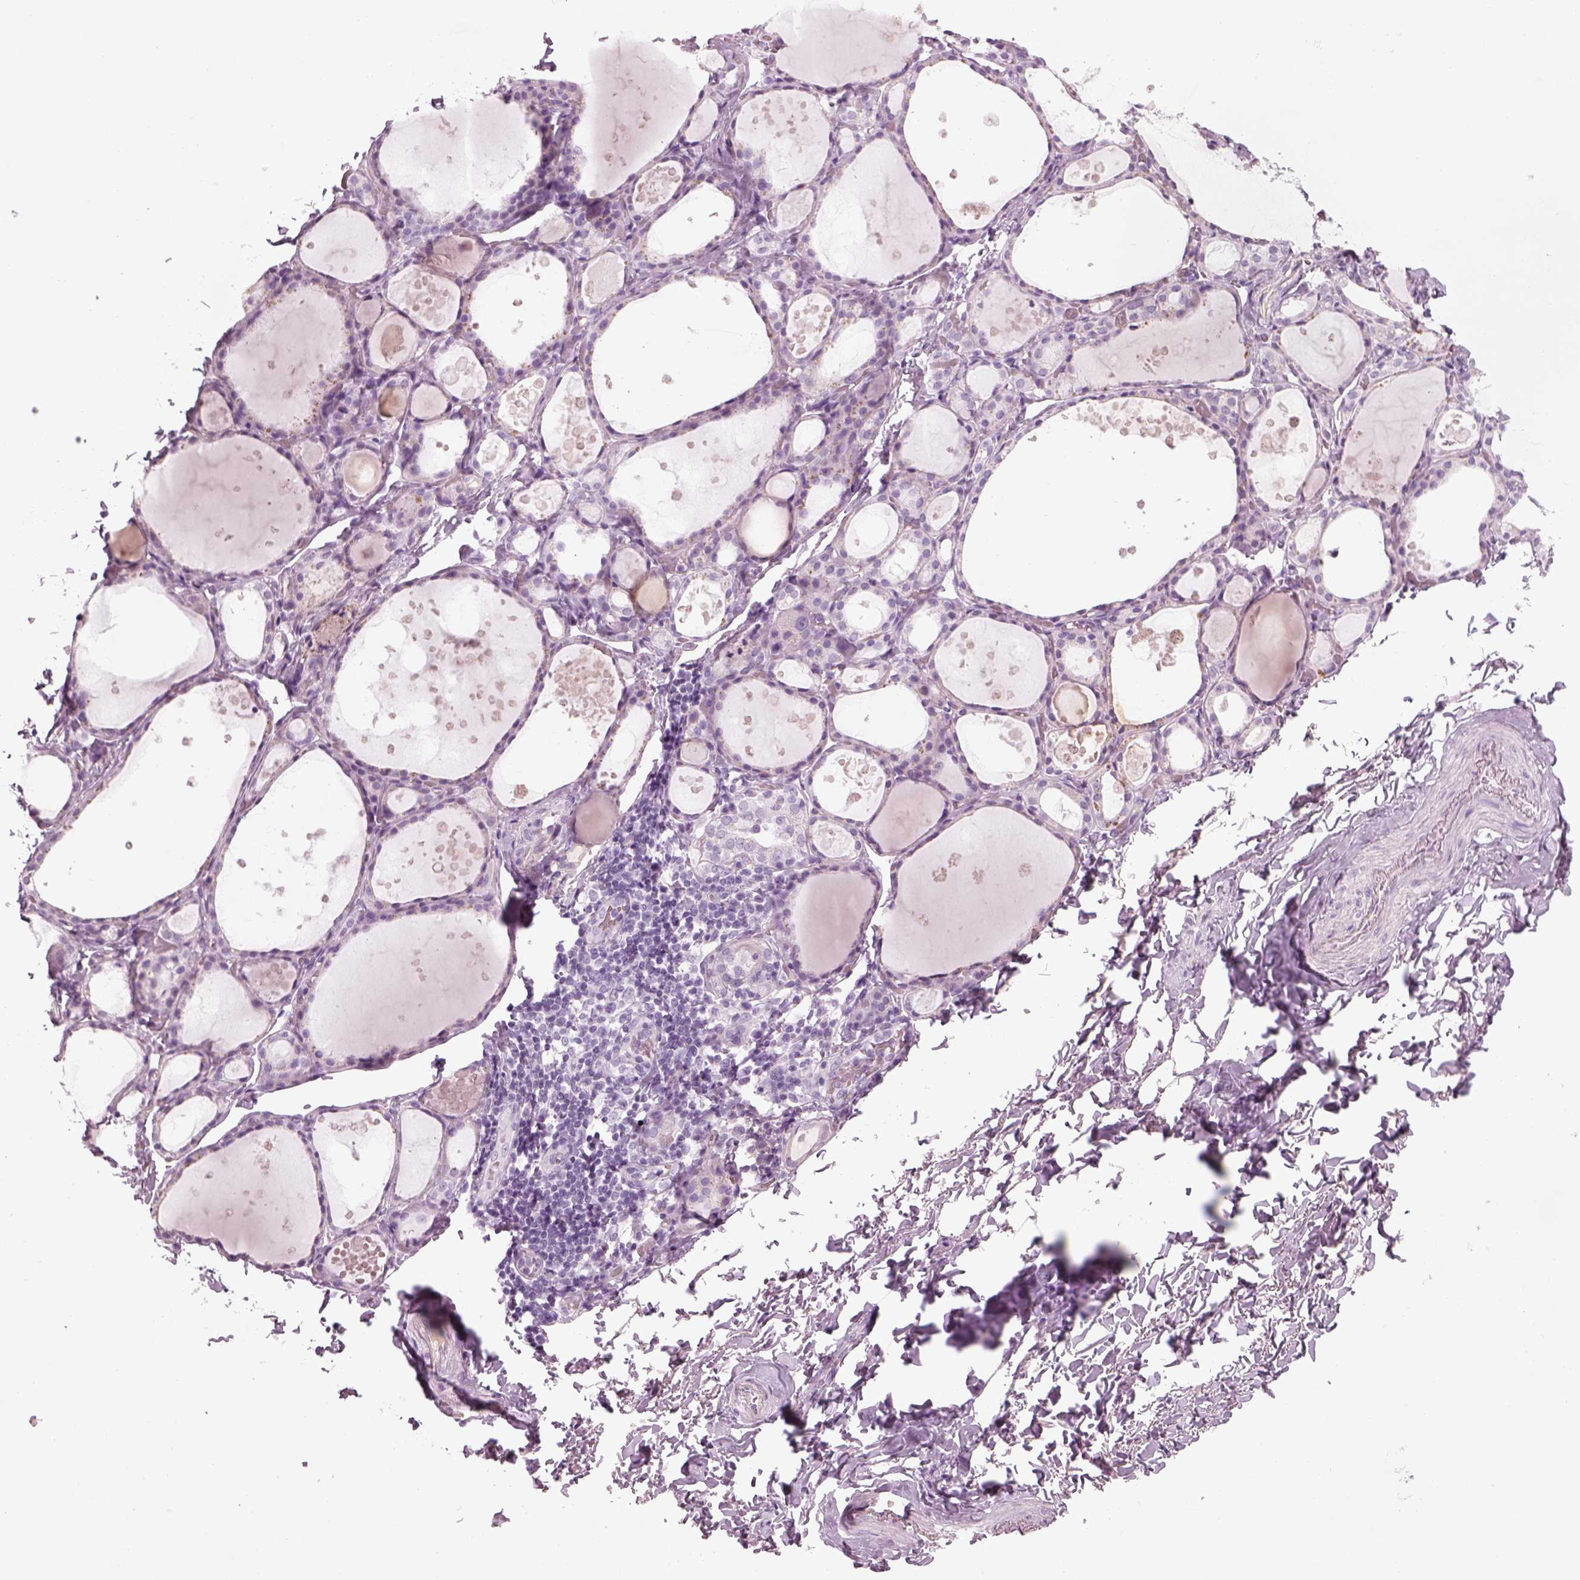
{"staining": {"intensity": "negative", "quantity": "none", "location": "none"}, "tissue": "thyroid gland", "cell_type": "Glandular cells", "image_type": "normal", "snomed": [{"axis": "morphology", "description": "Normal tissue, NOS"}, {"axis": "topography", "description": "Thyroid gland"}], "caption": "Protein analysis of benign thyroid gland reveals no significant expression in glandular cells. (Brightfield microscopy of DAB immunohistochemistry at high magnification).", "gene": "GAS2L2", "patient": {"sex": "male", "age": 68}}